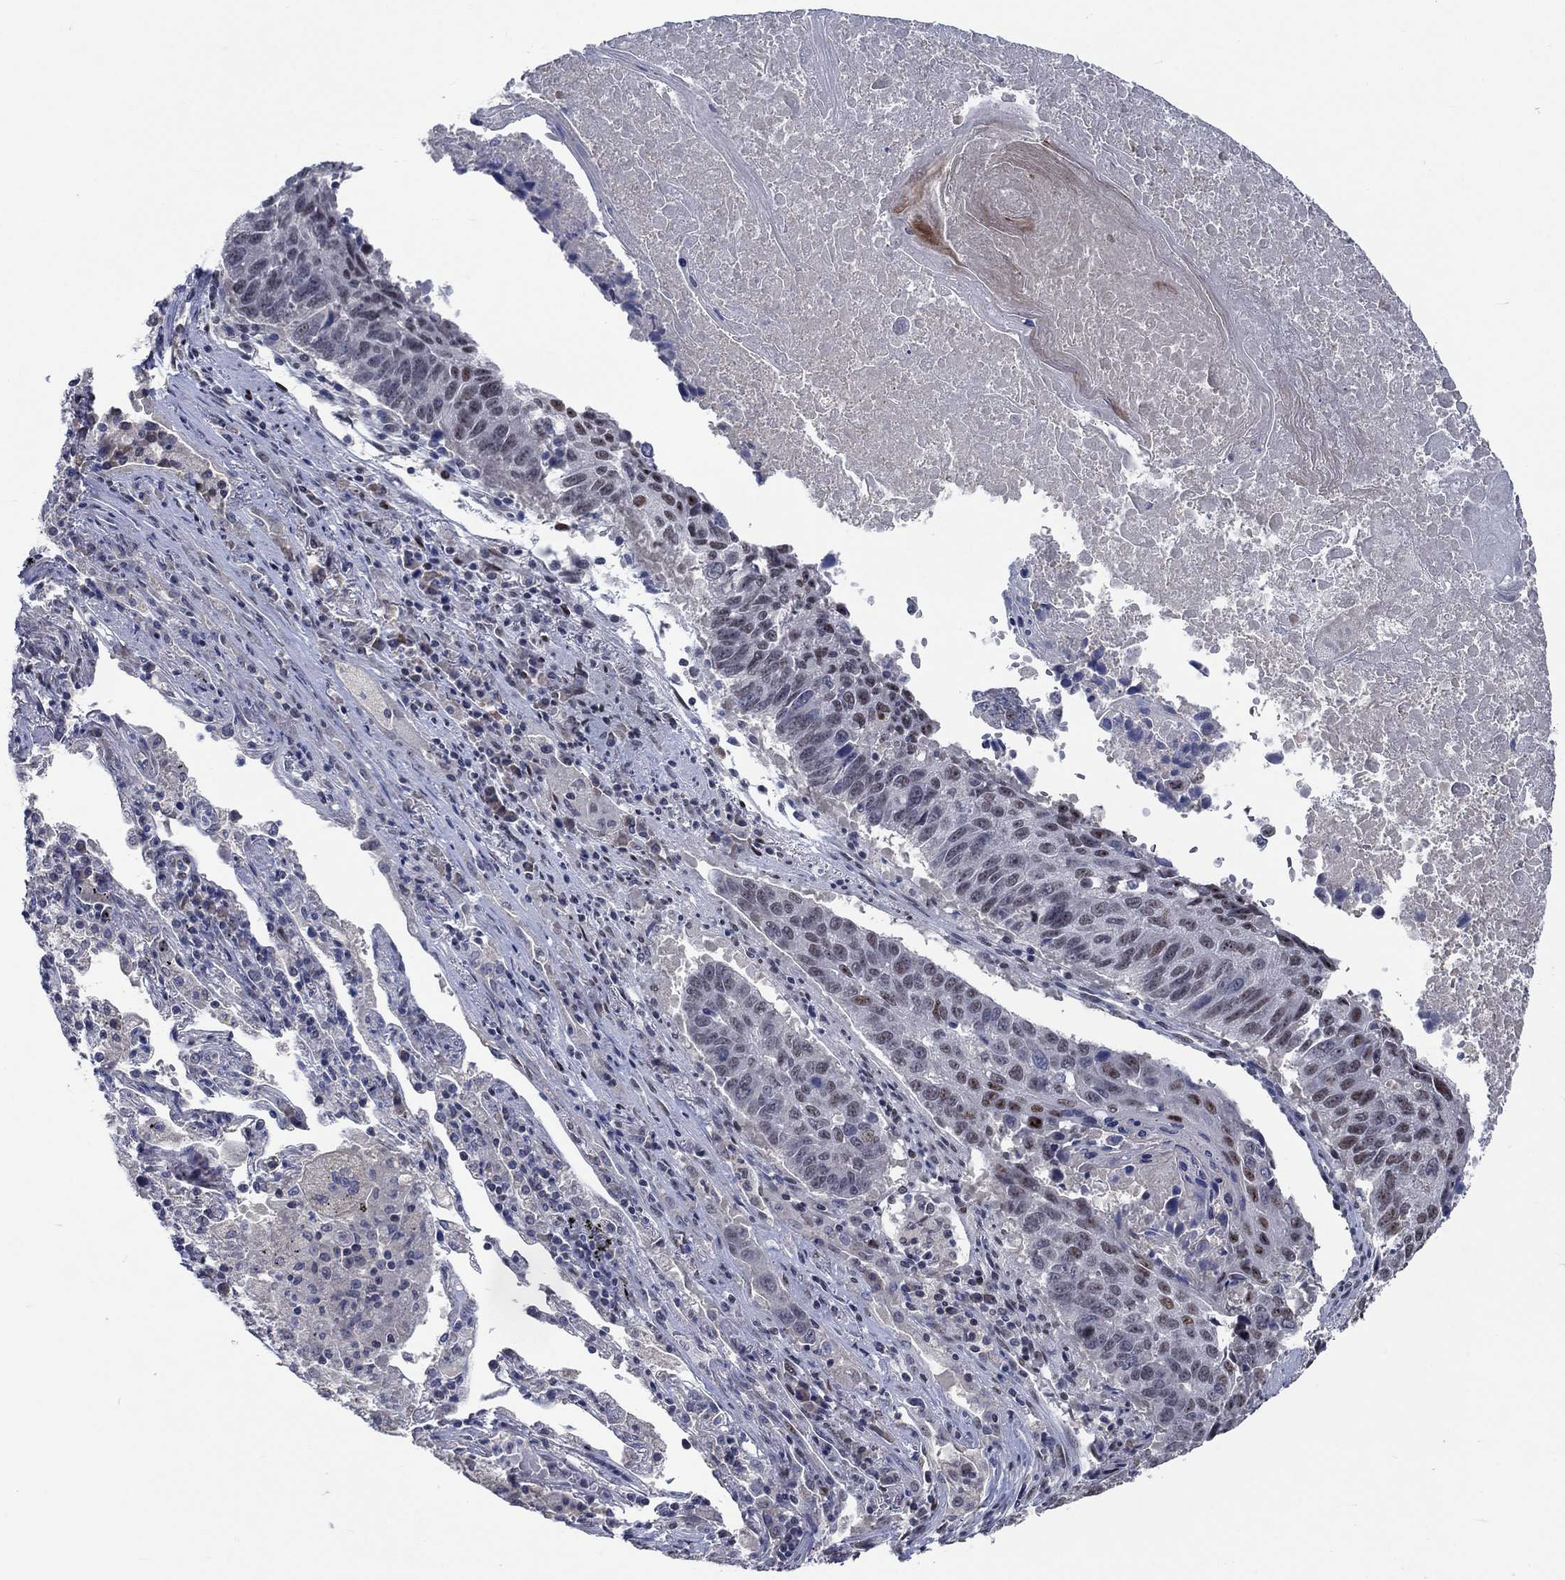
{"staining": {"intensity": "moderate", "quantity": "<25%", "location": "nuclear"}, "tissue": "lung cancer", "cell_type": "Tumor cells", "image_type": "cancer", "snomed": [{"axis": "morphology", "description": "Squamous cell carcinoma, NOS"}, {"axis": "topography", "description": "Lung"}], "caption": "Moderate nuclear staining for a protein is seen in about <25% of tumor cells of squamous cell carcinoma (lung) using immunohistochemistry (IHC).", "gene": "HTN1", "patient": {"sex": "male", "age": 73}}